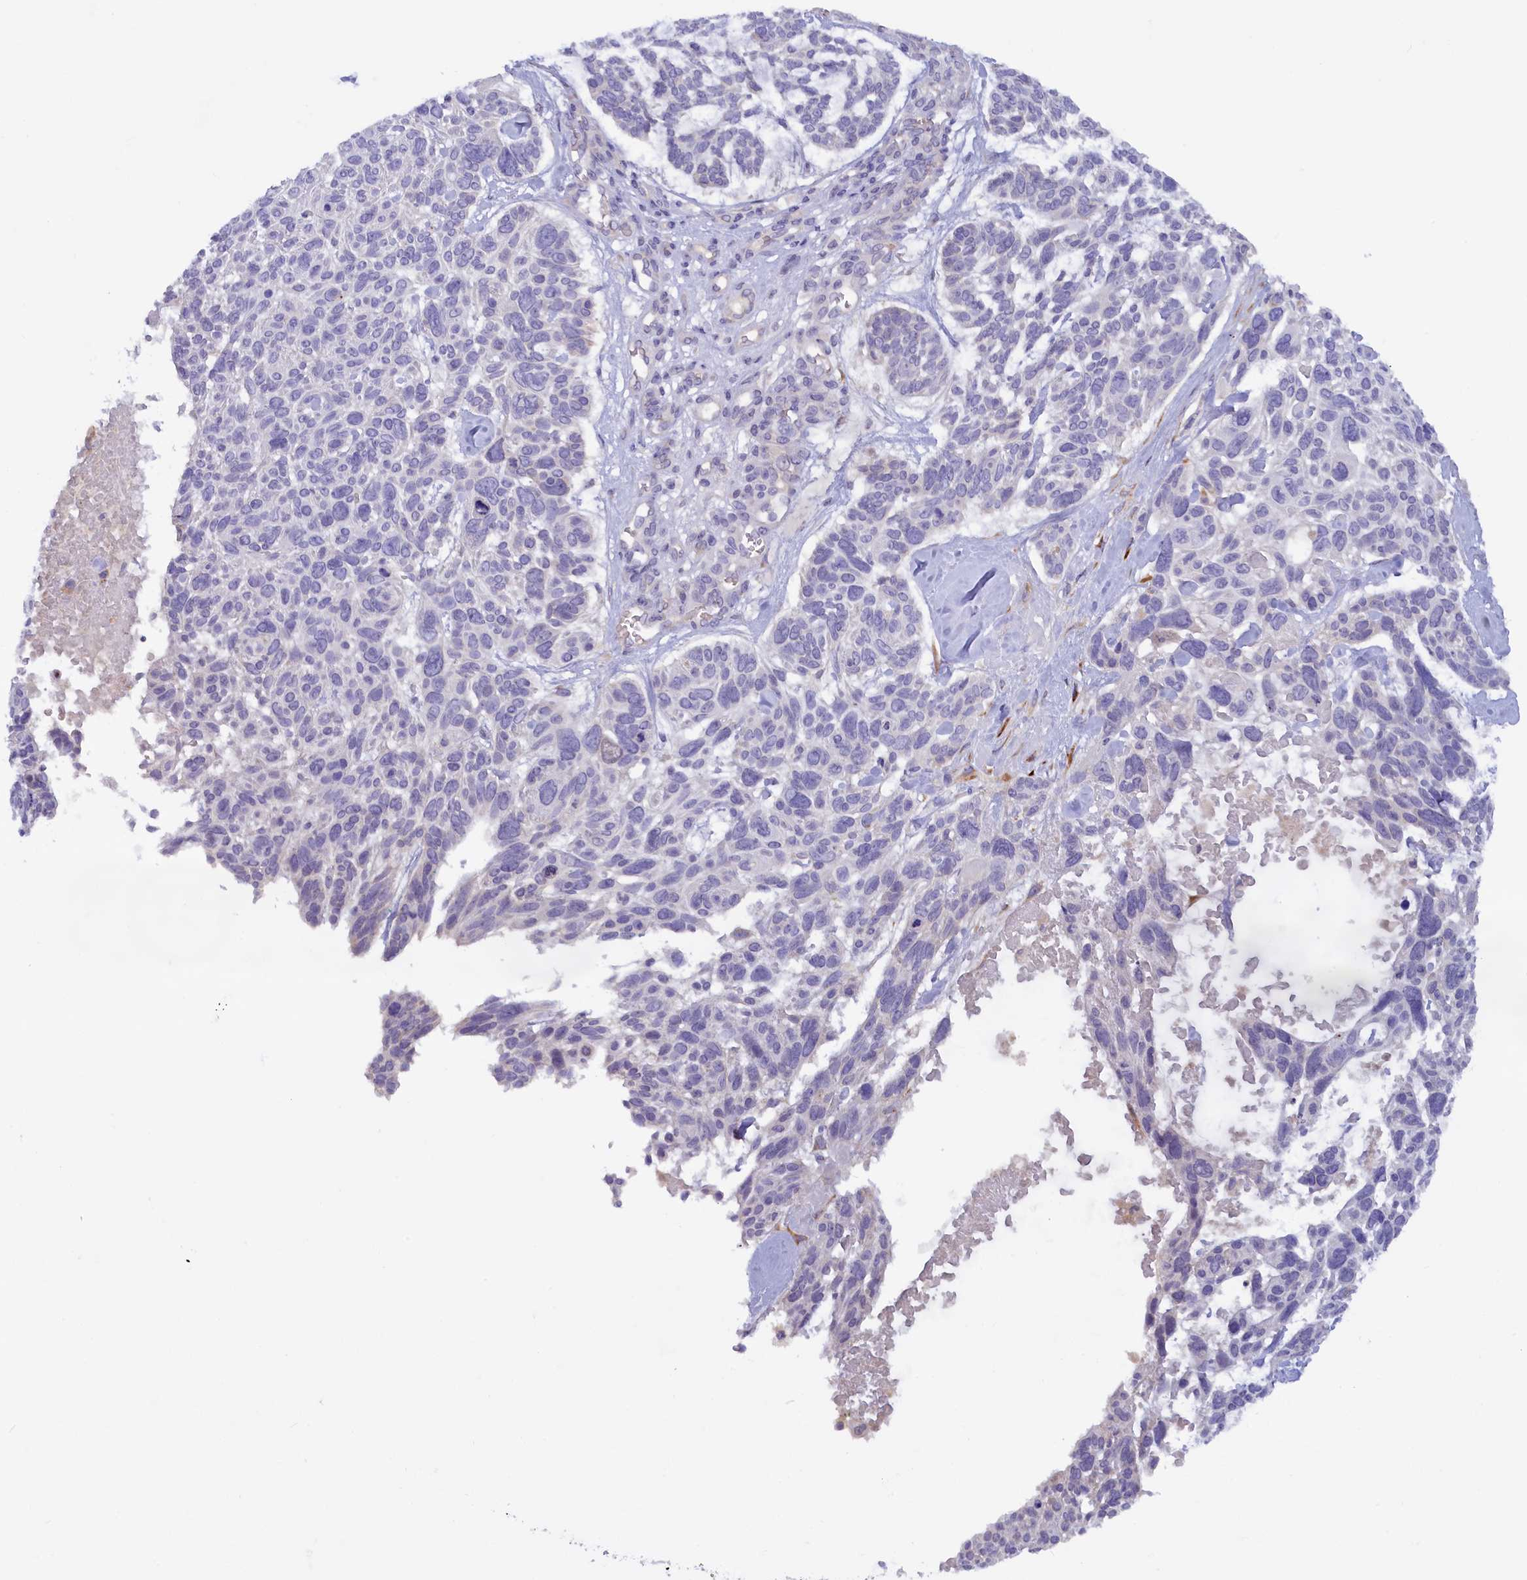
{"staining": {"intensity": "negative", "quantity": "none", "location": "none"}, "tissue": "skin cancer", "cell_type": "Tumor cells", "image_type": "cancer", "snomed": [{"axis": "morphology", "description": "Basal cell carcinoma"}, {"axis": "topography", "description": "Skin"}], "caption": "A histopathology image of skin cancer (basal cell carcinoma) stained for a protein shows no brown staining in tumor cells.", "gene": "ZSWIM4", "patient": {"sex": "male", "age": 88}}